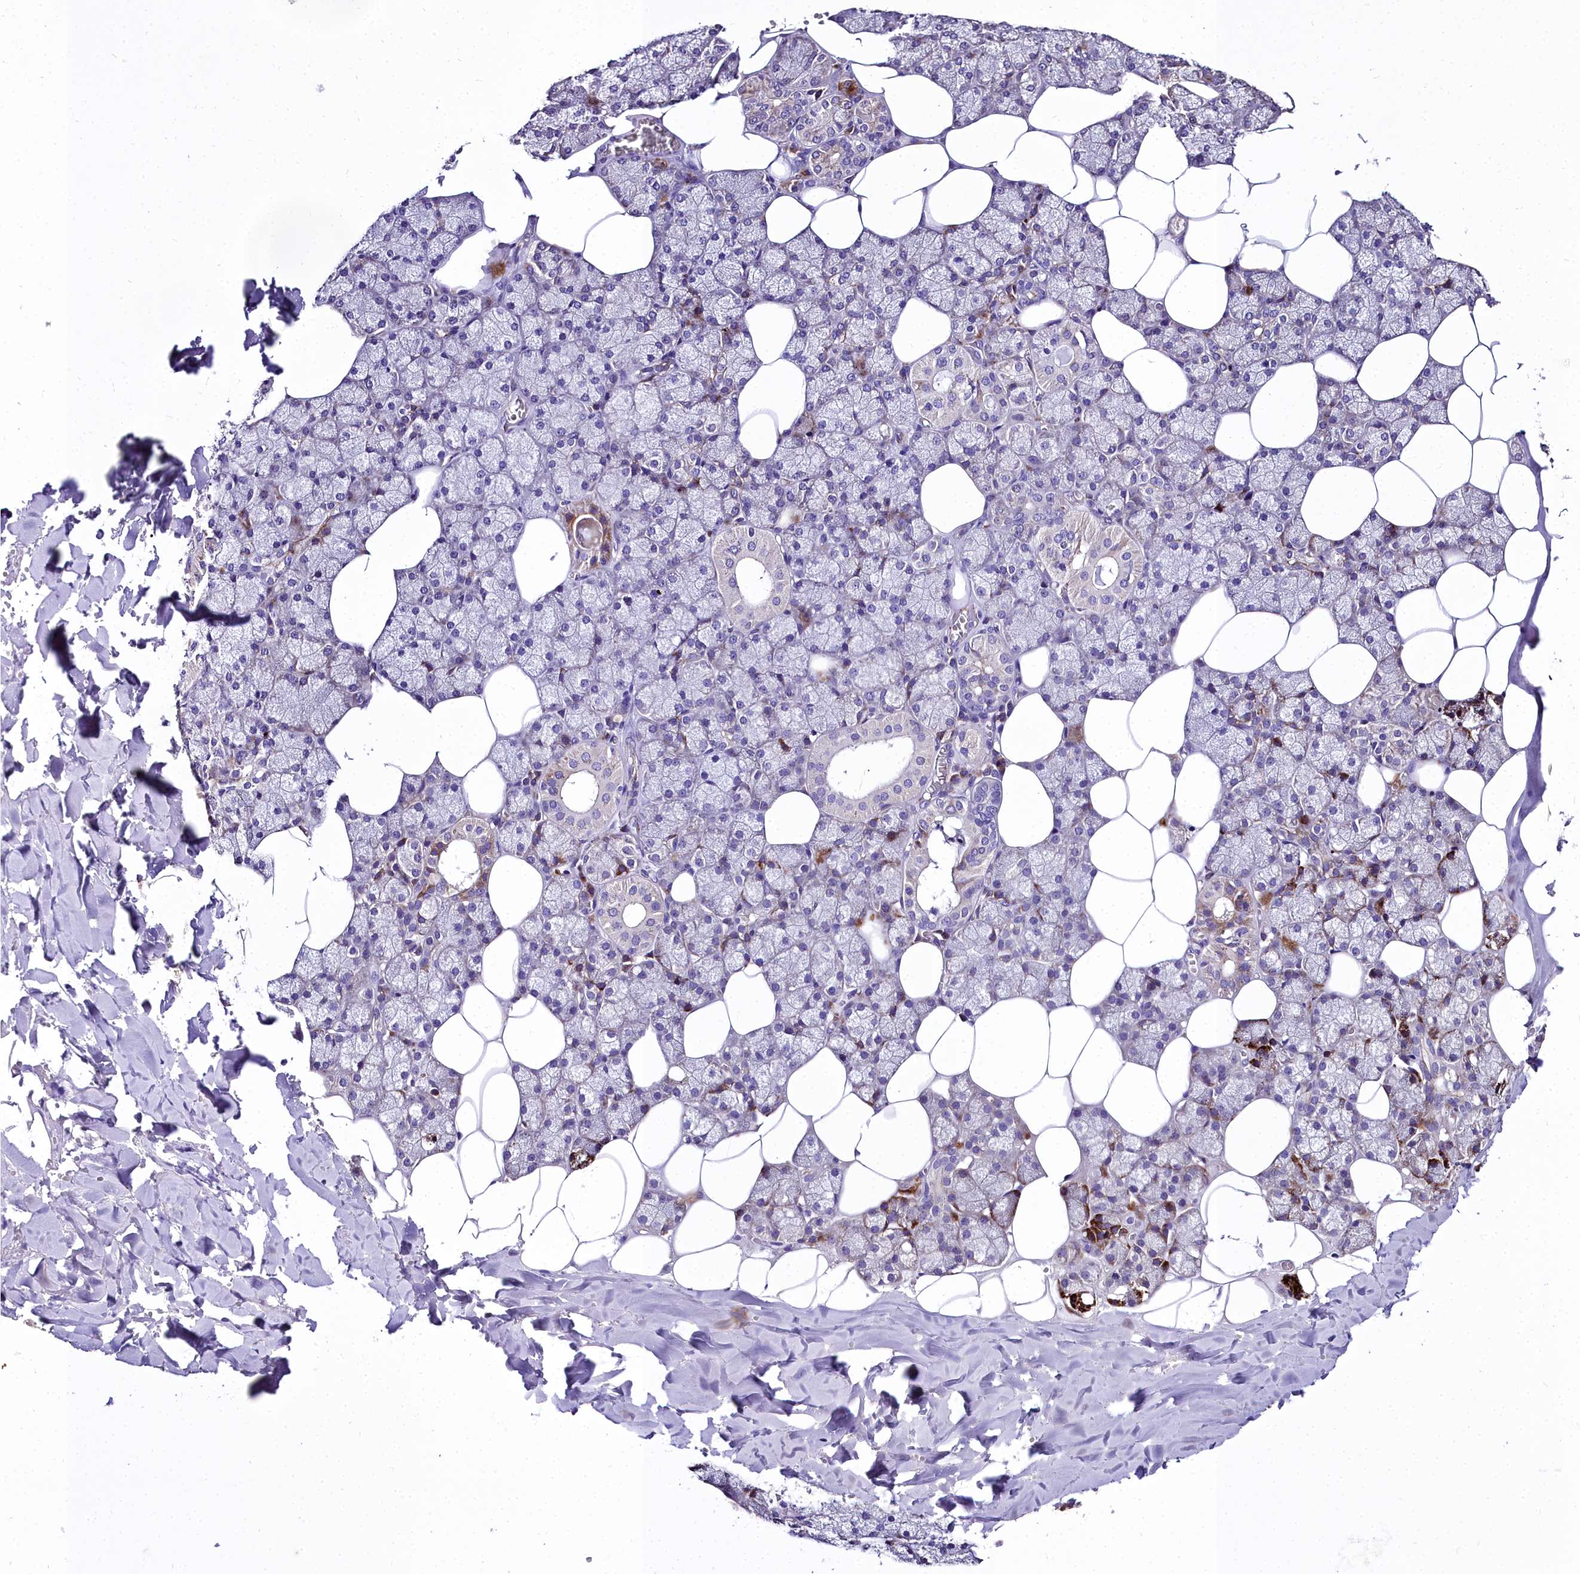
{"staining": {"intensity": "moderate", "quantity": "<25%", "location": "cytoplasmic/membranous"}, "tissue": "salivary gland", "cell_type": "Glandular cells", "image_type": "normal", "snomed": [{"axis": "morphology", "description": "Normal tissue, NOS"}, {"axis": "topography", "description": "Salivary gland"}], "caption": "Immunohistochemical staining of benign salivary gland demonstrates <25% levels of moderate cytoplasmic/membranous protein expression in about <25% of glandular cells.", "gene": "MS4A18", "patient": {"sex": "male", "age": 62}}